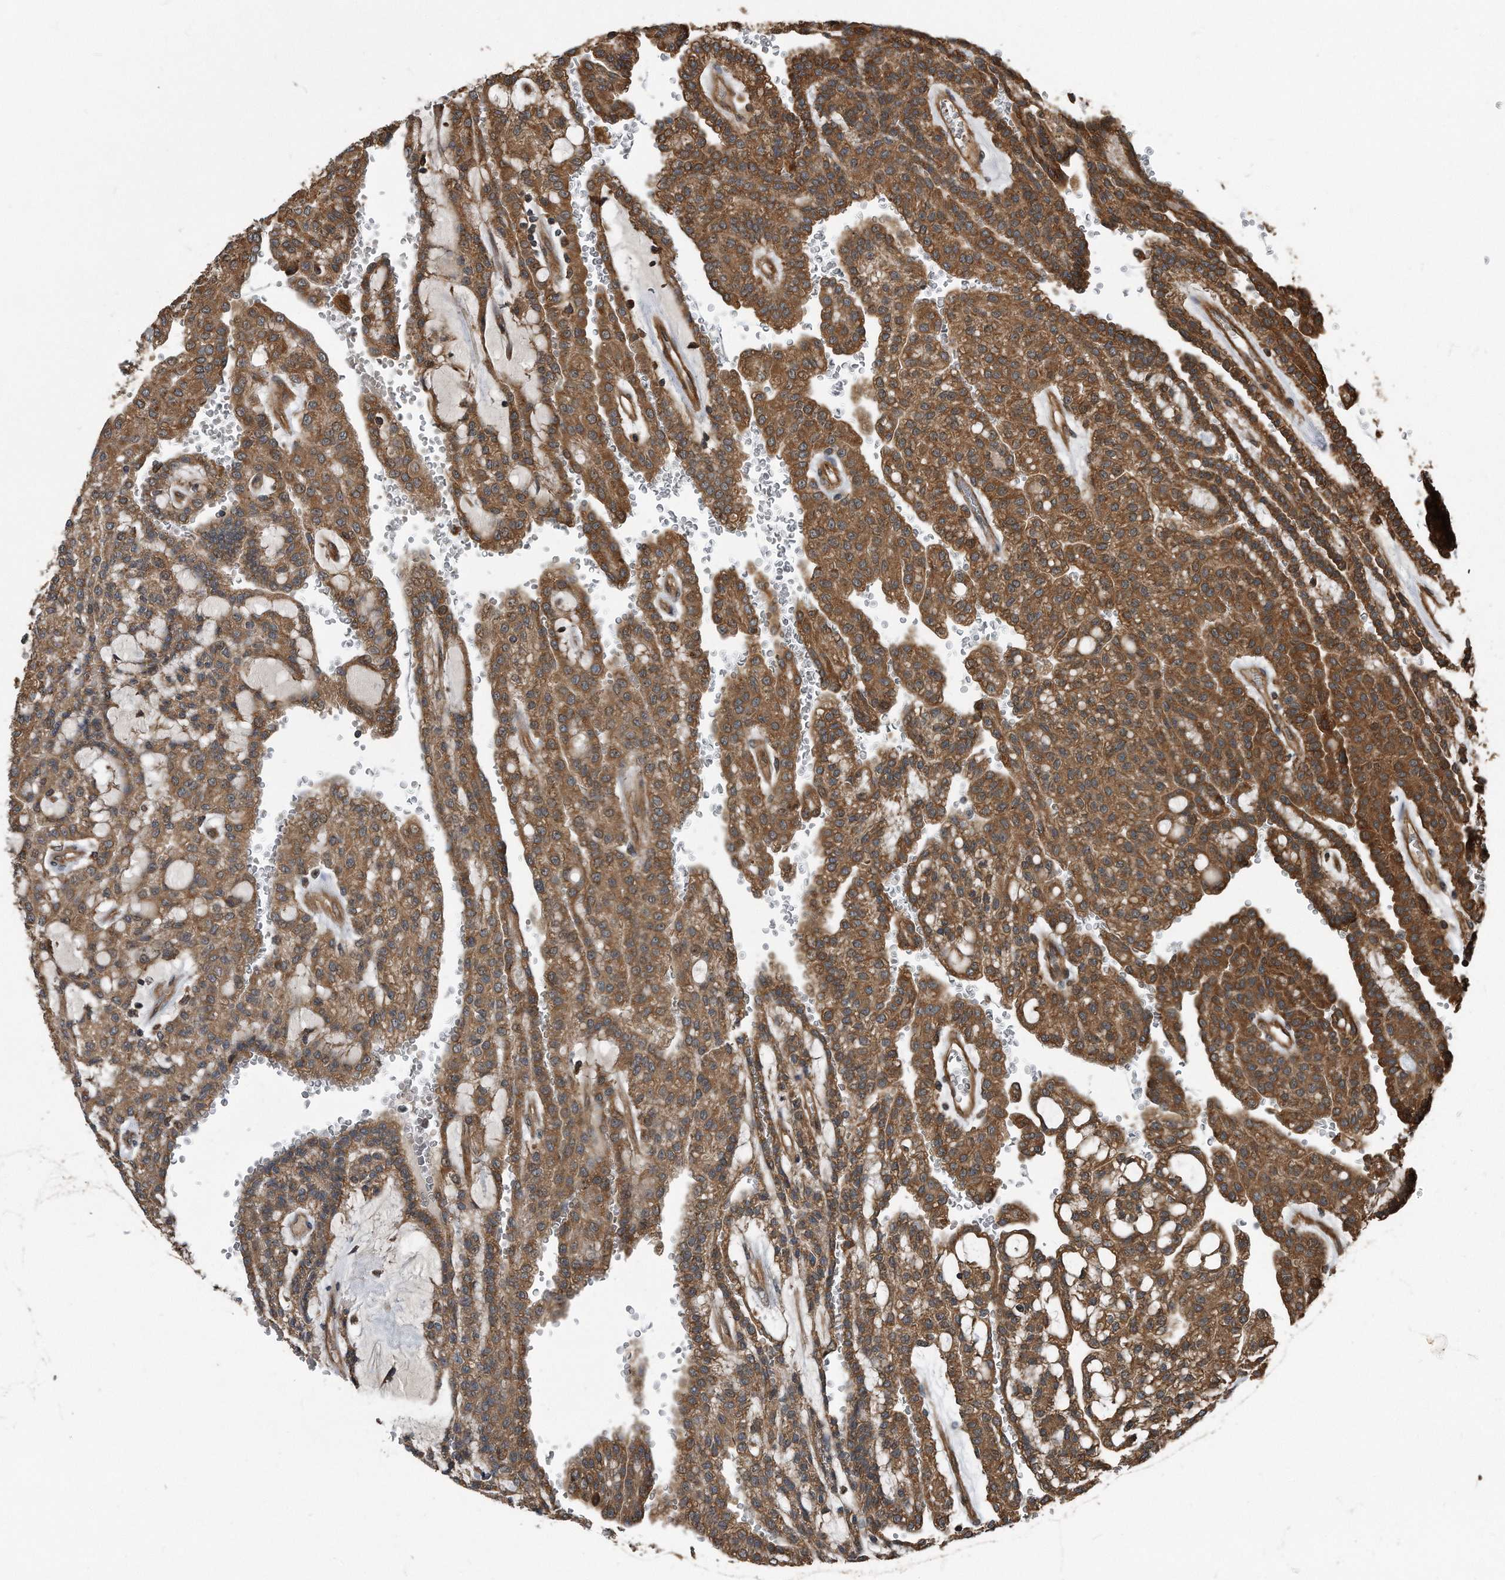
{"staining": {"intensity": "moderate", "quantity": ">75%", "location": "cytoplasmic/membranous"}, "tissue": "renal cancer", "cell_type": "Tumor cells", "image_type": "cancer", "snomed": [{"axis": "morphology", "description": "Adenocarcinoma, NOS"}, {"axis": "topography", "description": "Kidney"}], "caption": "Renal adenocarcinoma tissue exhibits moderate cytoplasmic/membranous expression in approximately >75% of tumor cells, visualized by immunohistochemistry. The protein of interest is stained brown, and the nuclei are stained in blue (DAB IHC with brightfield microscopy, high magnification).", "gene": "FAM136A", "patient": {"sex": "male", "age": 63}}